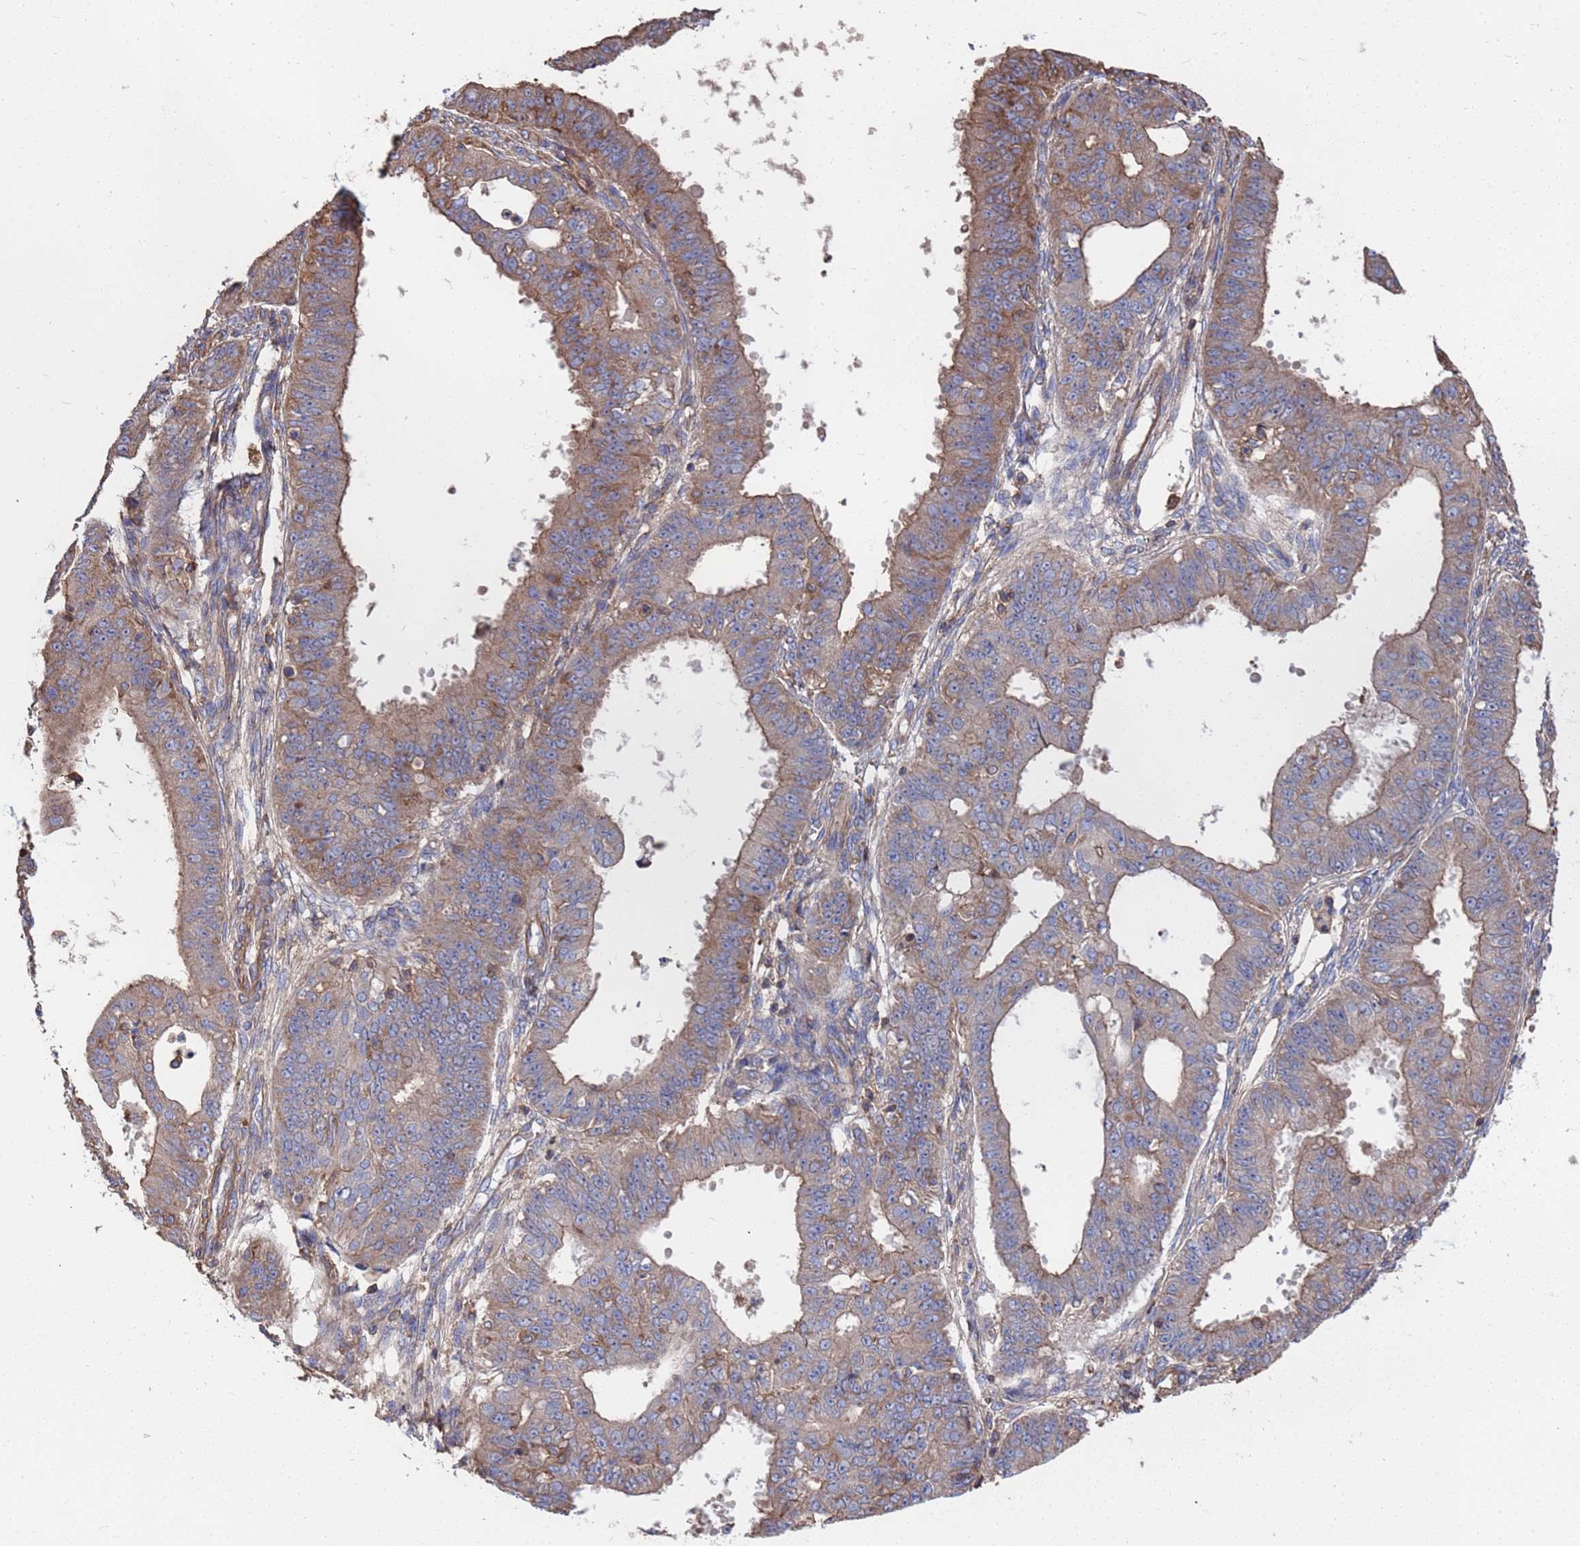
{"staining": {"intensity": "moderate", "quantity": "25%-75%", "location": "cytoplasmic/membranous"}, "tissue": "ovarian cancer", "cell_type": "Tumor cells", "image_type": "cancer", "snomed": [{"axis": "morphology", "description": "Carcinoma, endometroid"}, {"axis": "topography", "description": "Appendix"}, {"axis": "topography", "description": "Ovary"}], "caption": "Immunohistochemical staining of human ovarian cancer shows medium levels of moderate cytoplasmic/membranous protein expression in approximately 25%-75% of tumor cells.", "gene": "PYCR1", "patient": {"sex": "female", "age": 42}}